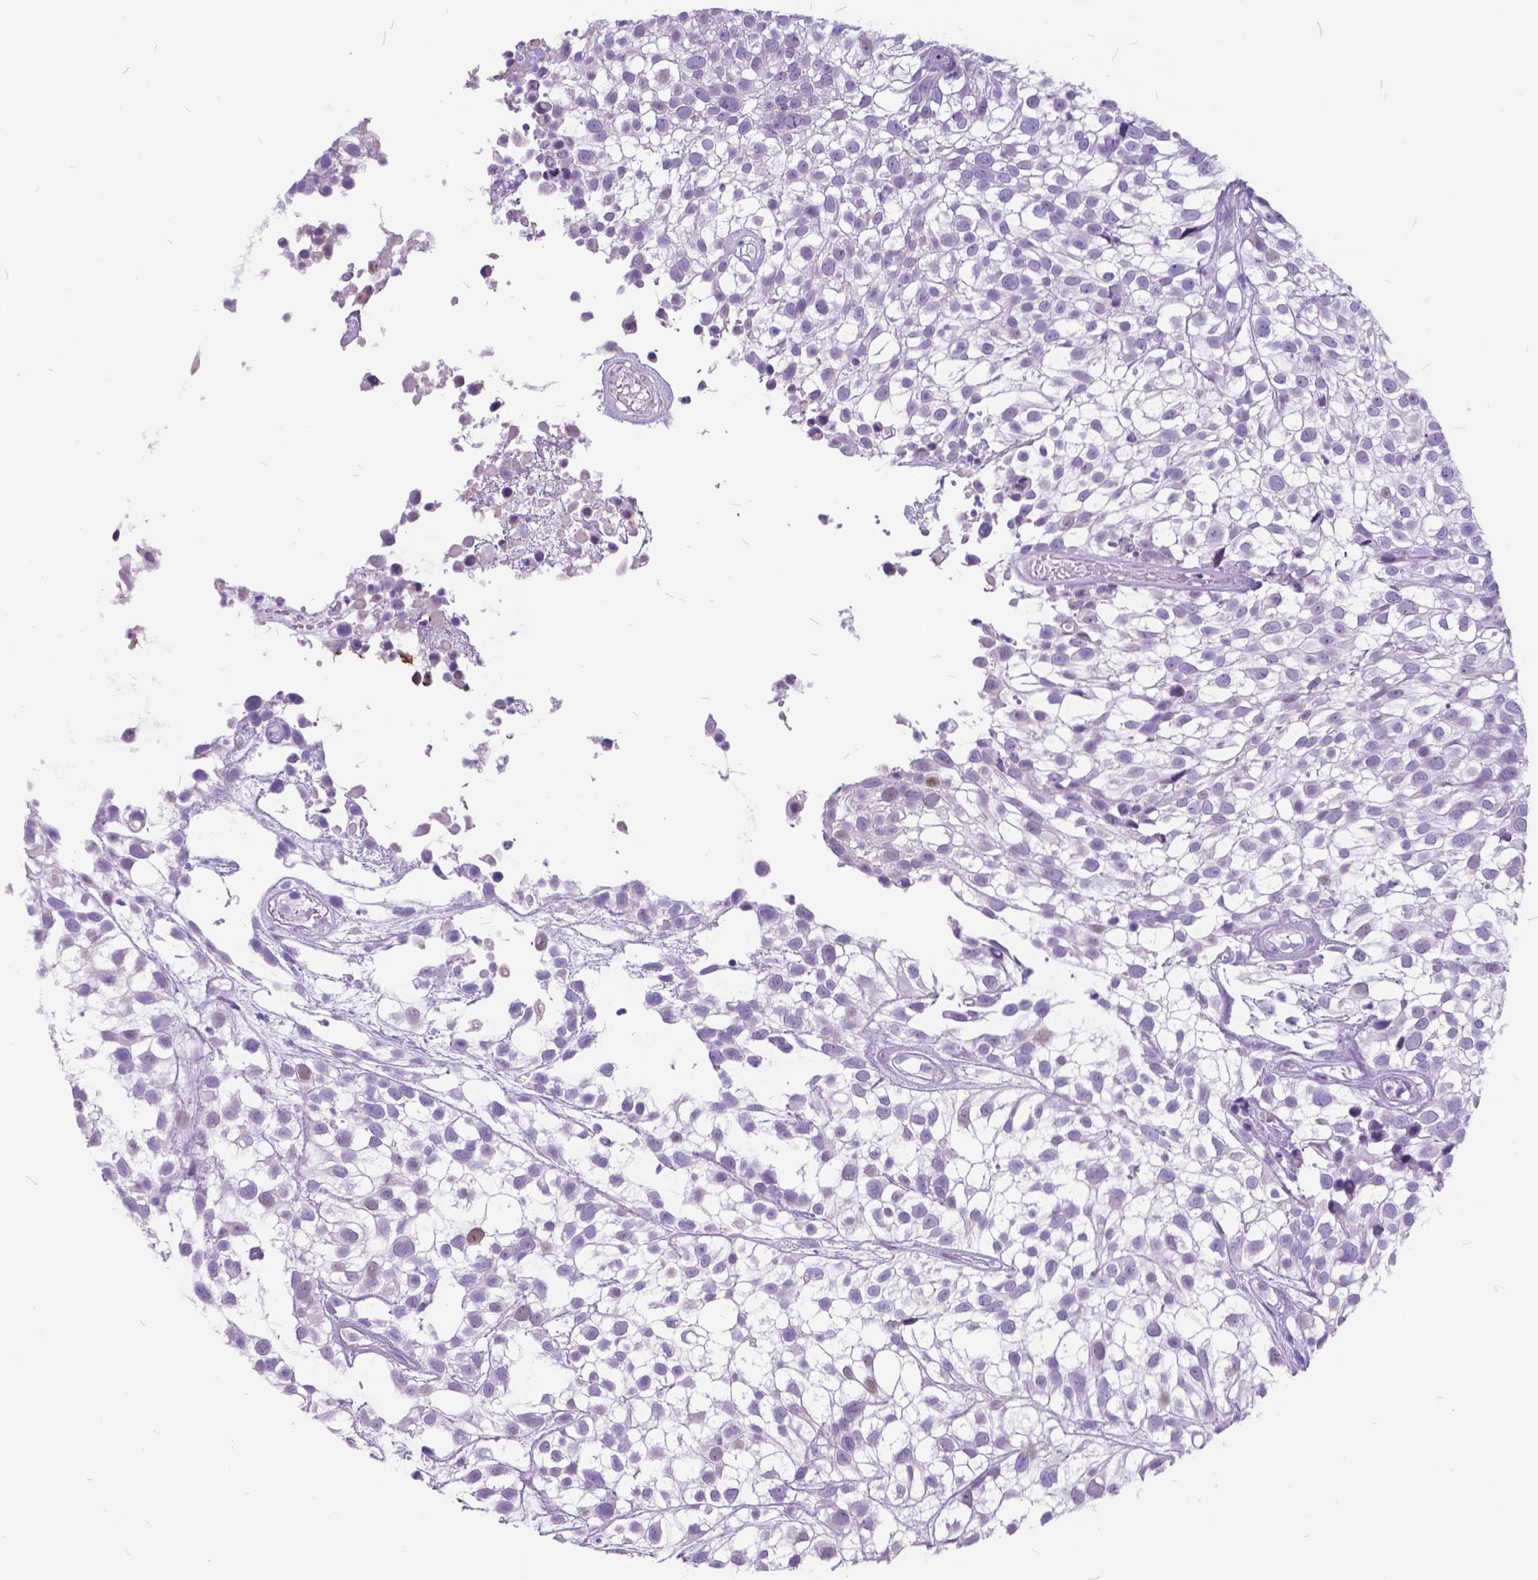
{"staining": {"intensity": "negative", "quantity": "none", "location": "none"}, "tissue": "urothelial cancer", "cell_type": "Tumor cells", "image_type": "cancer", "snomed": [{"axis": "morphology", "description": "Urothelial carcinoma, High grade"}, {"axis": "topography", "description": "Urinary bladder"}], "caption": "DAB immunohistochemical staining of high-grade urothelial carcinoma displays no significant staining in tumor cells.", "gene": "BSND", "patient": {"sex": "male", "age": 56}}